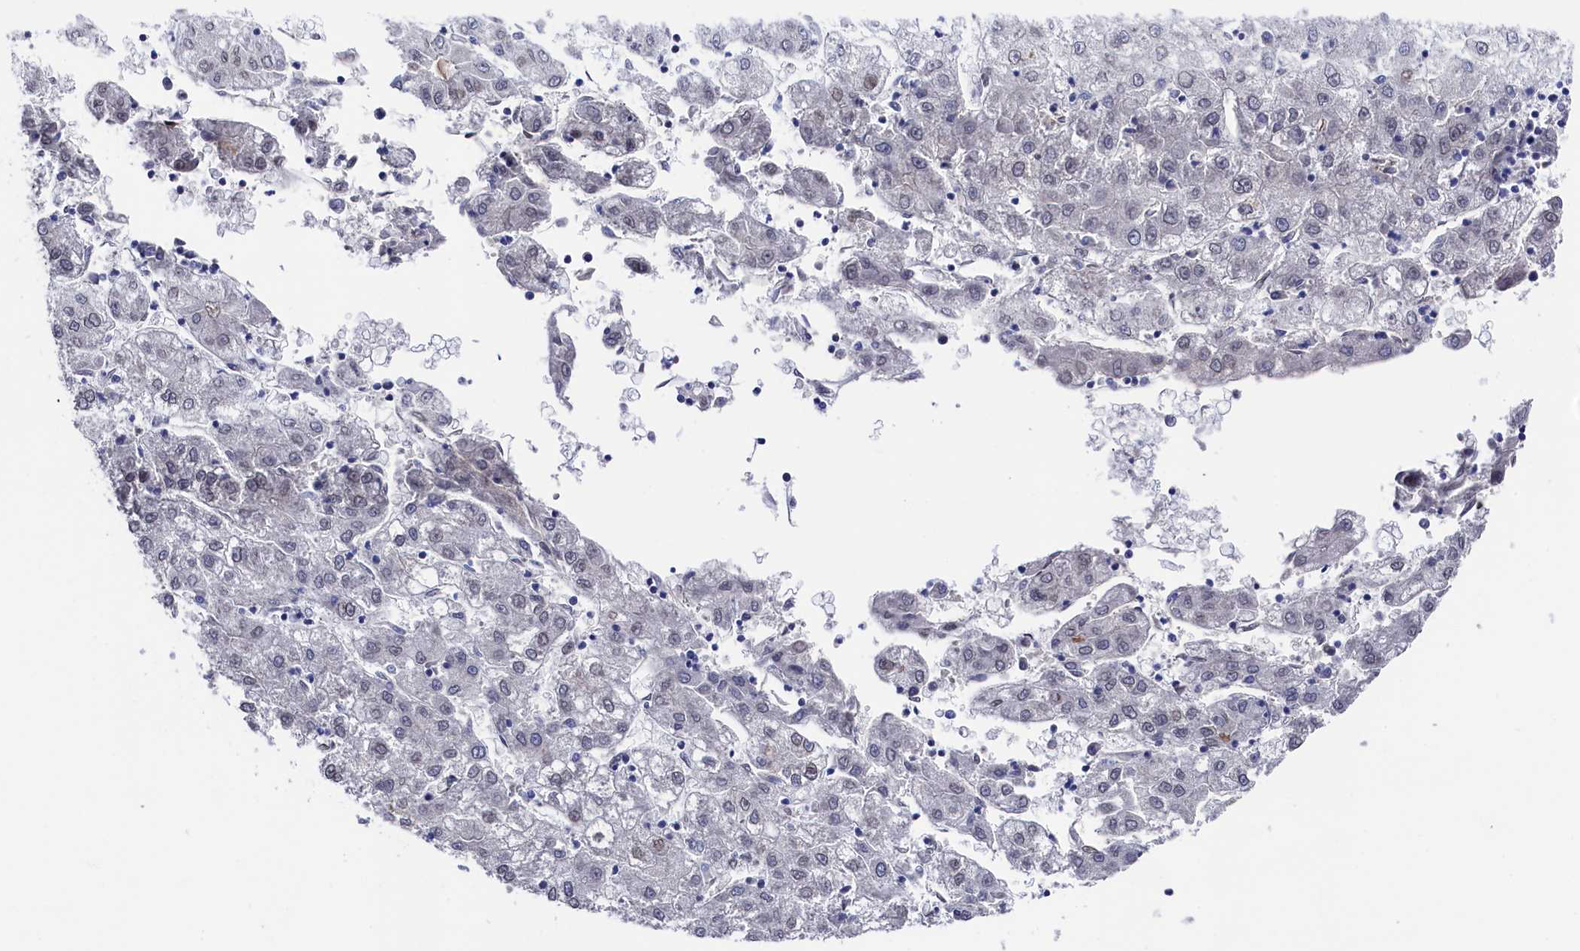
{"staining": {"intensity": "negative", "quantity": "none", "location": "none"}, "tissue": "liver cancer", "cell_type": "Tumor cells", "image_type": "cancer", "snomed": [{"axis": "morphology", "description": "Carcinoma, Hepatocellular, NOS"}, {"axis": "topography", "description": "Liver"}], "caption": "Tumor cells are negative for protein expression in human liver hepatocellular carcinoma.", "gene": "ZNF891", "patient": {"sex": "male", "age": 72}}